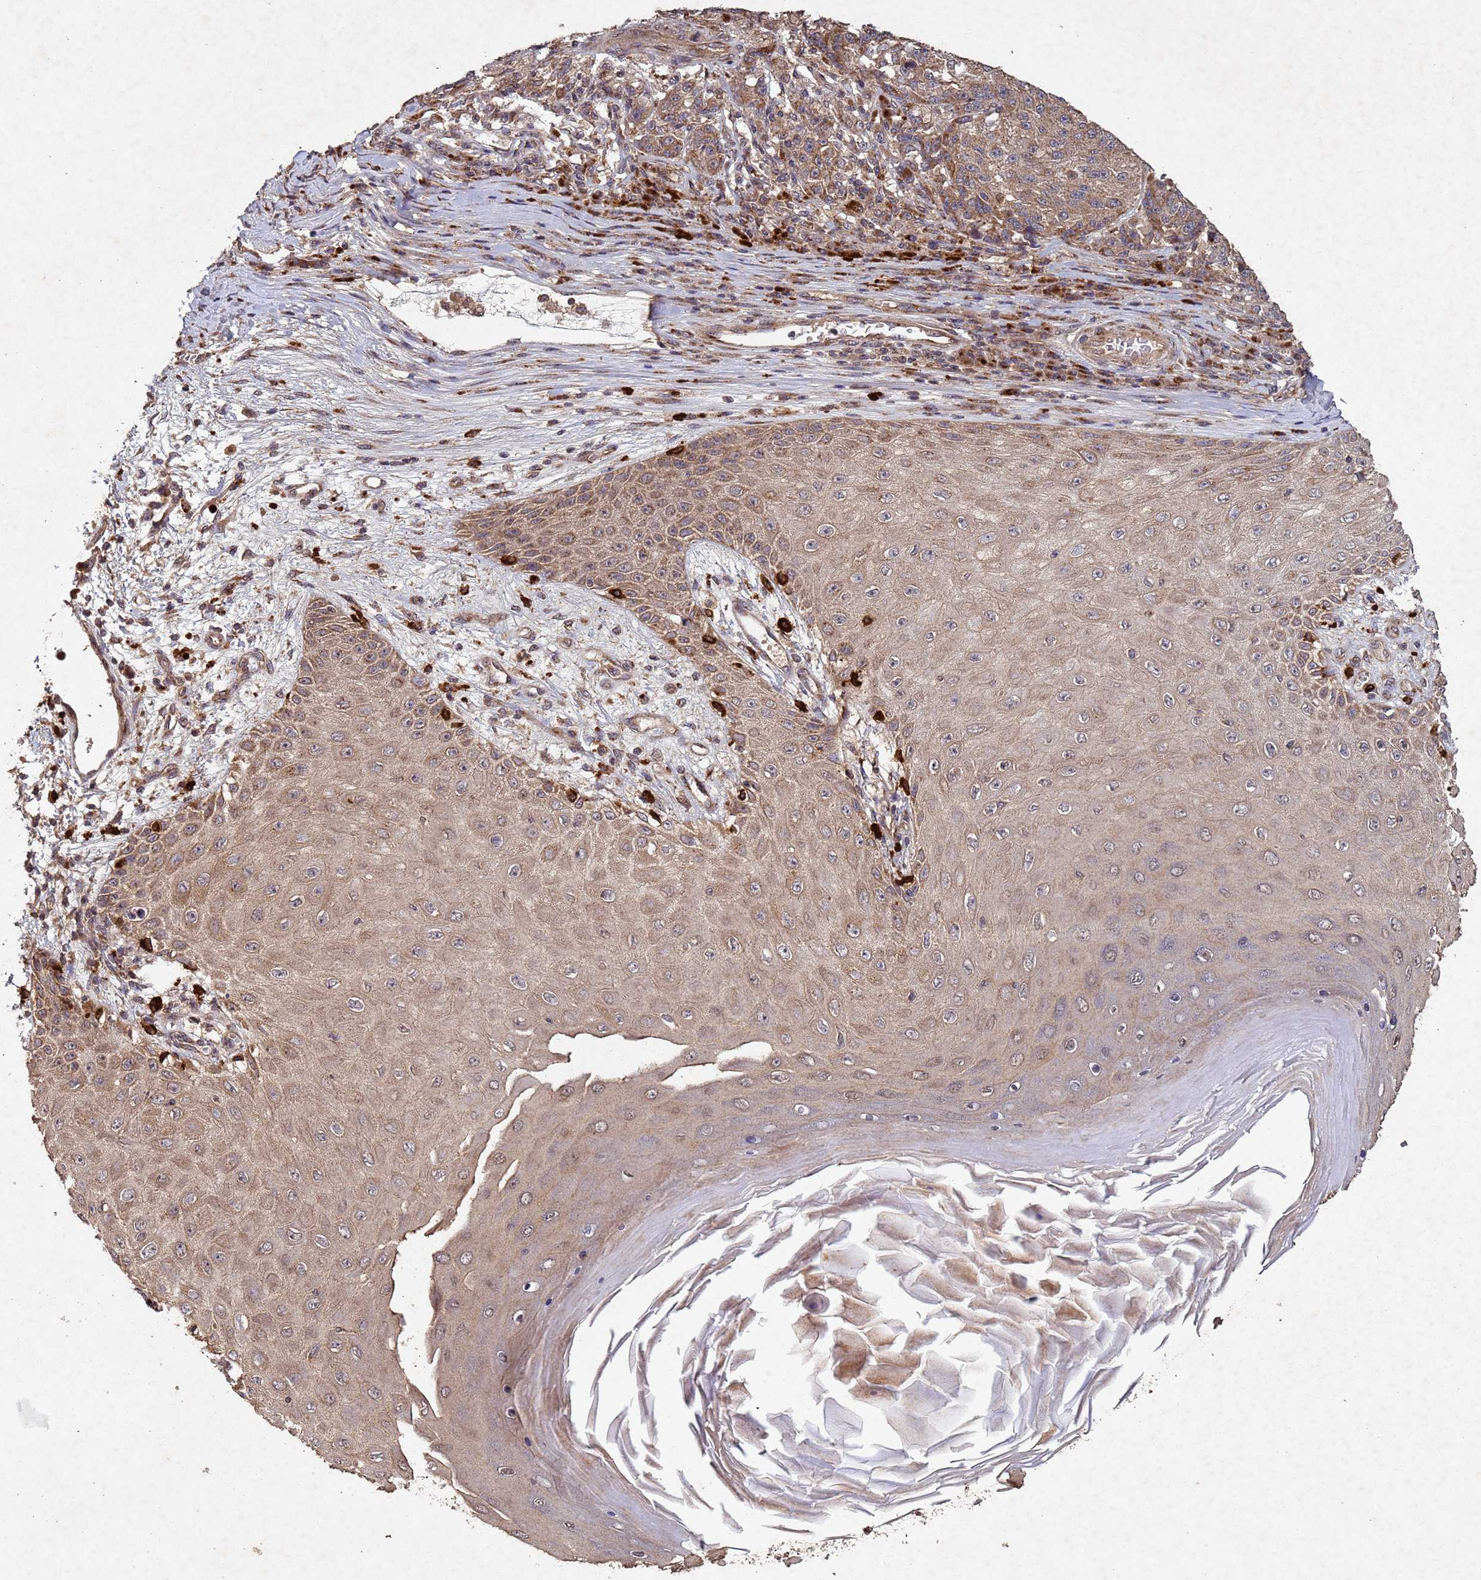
{"staining": {"intensity": "moderate", "quantity": ">75%", "location": "cytoplasmic/membranous"}, "tissue": "melanoma", "cell_type": "Tumor cells", "image_type": "cancer", "snomed": [{"axis": "morphology", "description": "Malignant melanoma, NOS"}, {"axis": "topography", "description": "Skin"}], "caption": "An image of melanoma stained for a protein reveals moderate cytoplasmic/membranous brown staining in tumor cells.", "gene": "FASTKD1", "patient": {"sex": "male", "age": 53}}